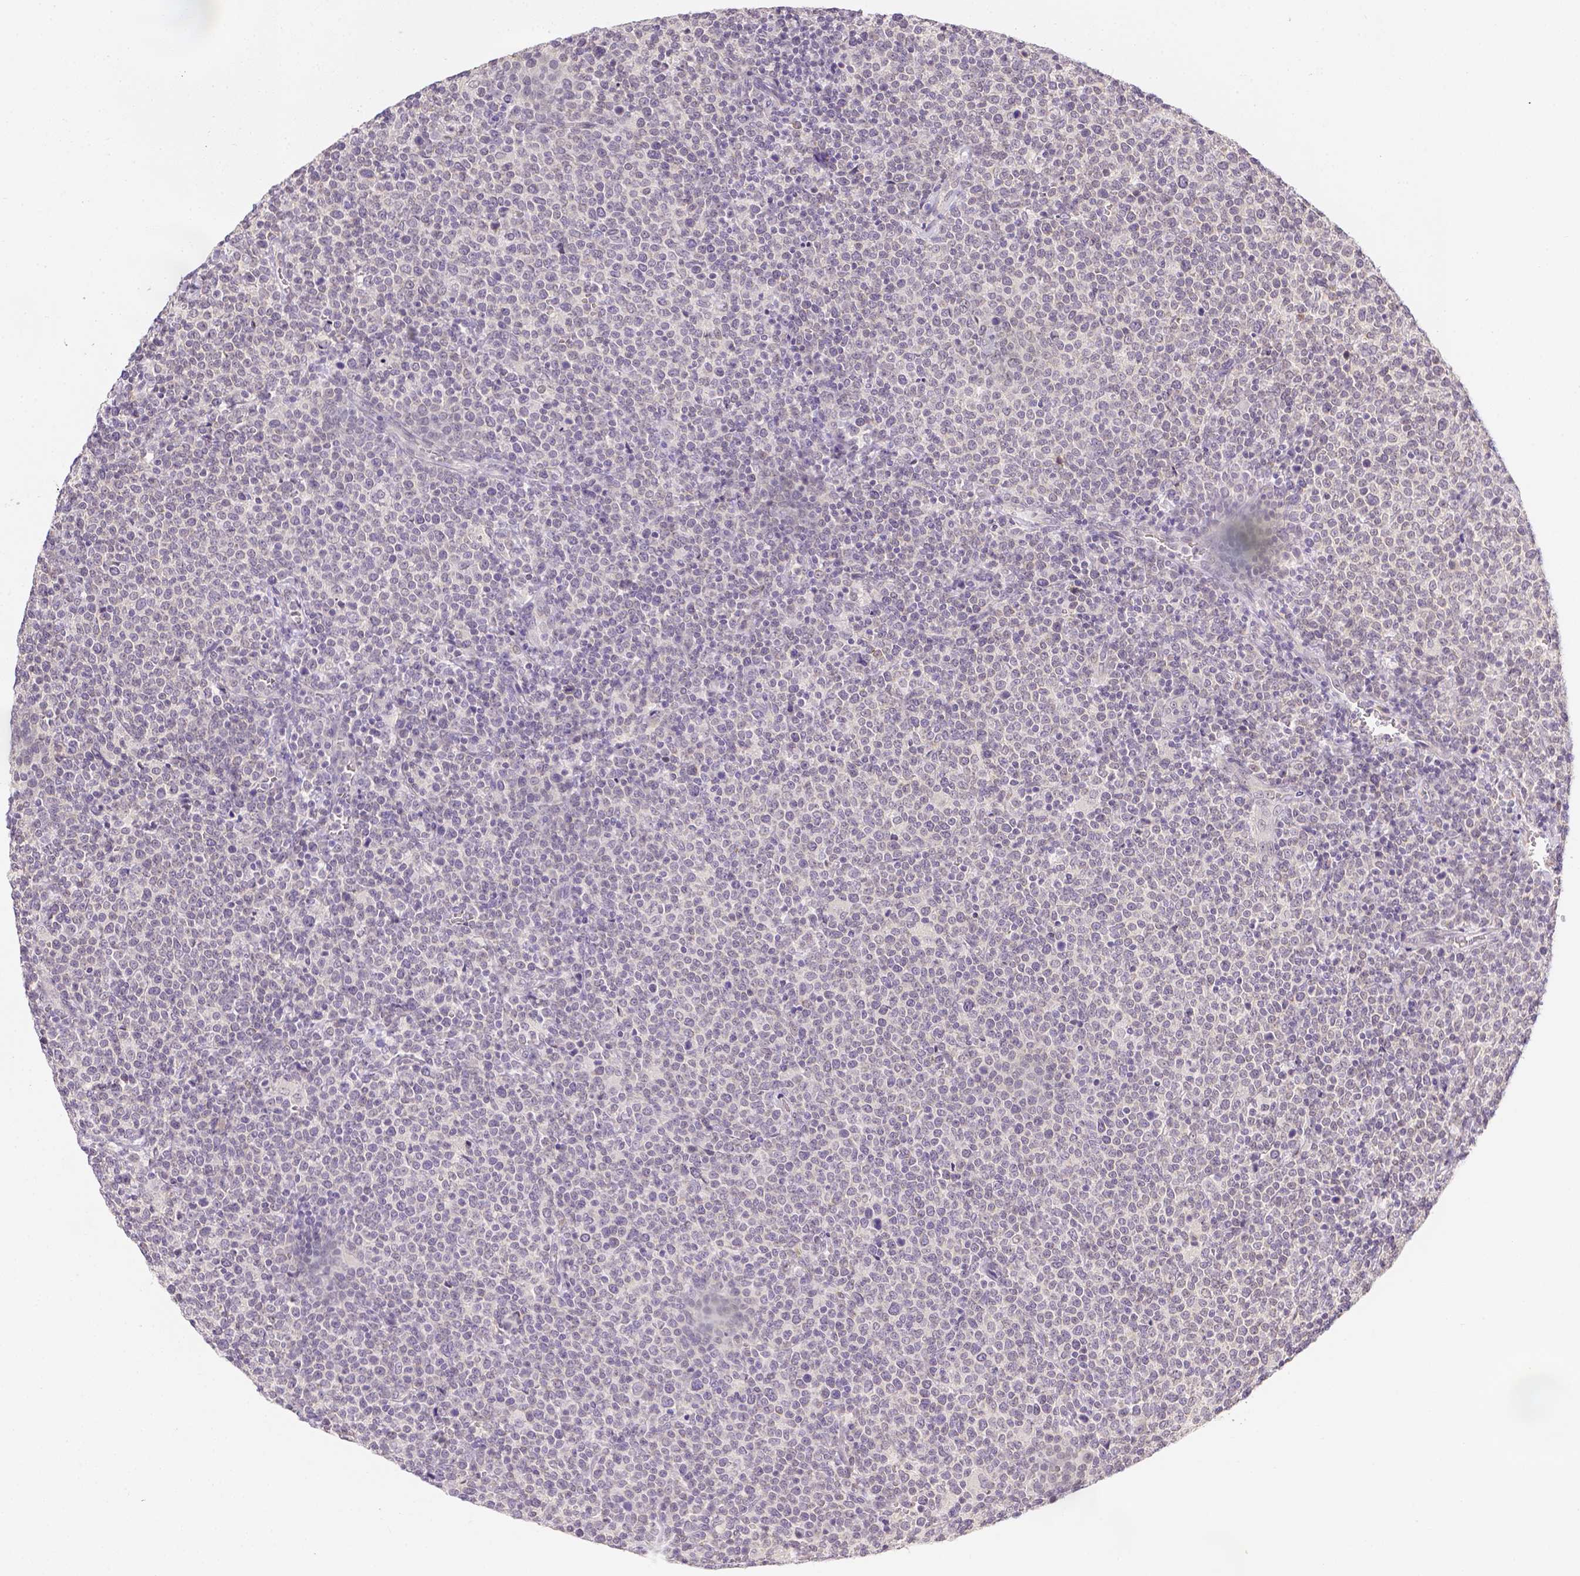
{"staining": {"intensity": "negative", "quantity": "none", "location": "none"}, "tissue": "lymphoma", "cell_type": "Tumor cells", "image_type": "cancer", "snomed": [{"axis": "morphology", "description": "Malignant lymphoma, non-Hodgkin's type, High grade"}, {"axis": "topography", "description": "Lymph node"}], "caption": "High magnification brightfield microscopy of lymphoma stained with DAB (brown) and counterstained with hematoxylin (blue): tumor cells show no significant positivity. Nuclei are stained in blue.", "gene": "ZNF280B", "patient": {"sex": "male", "age": 61}}